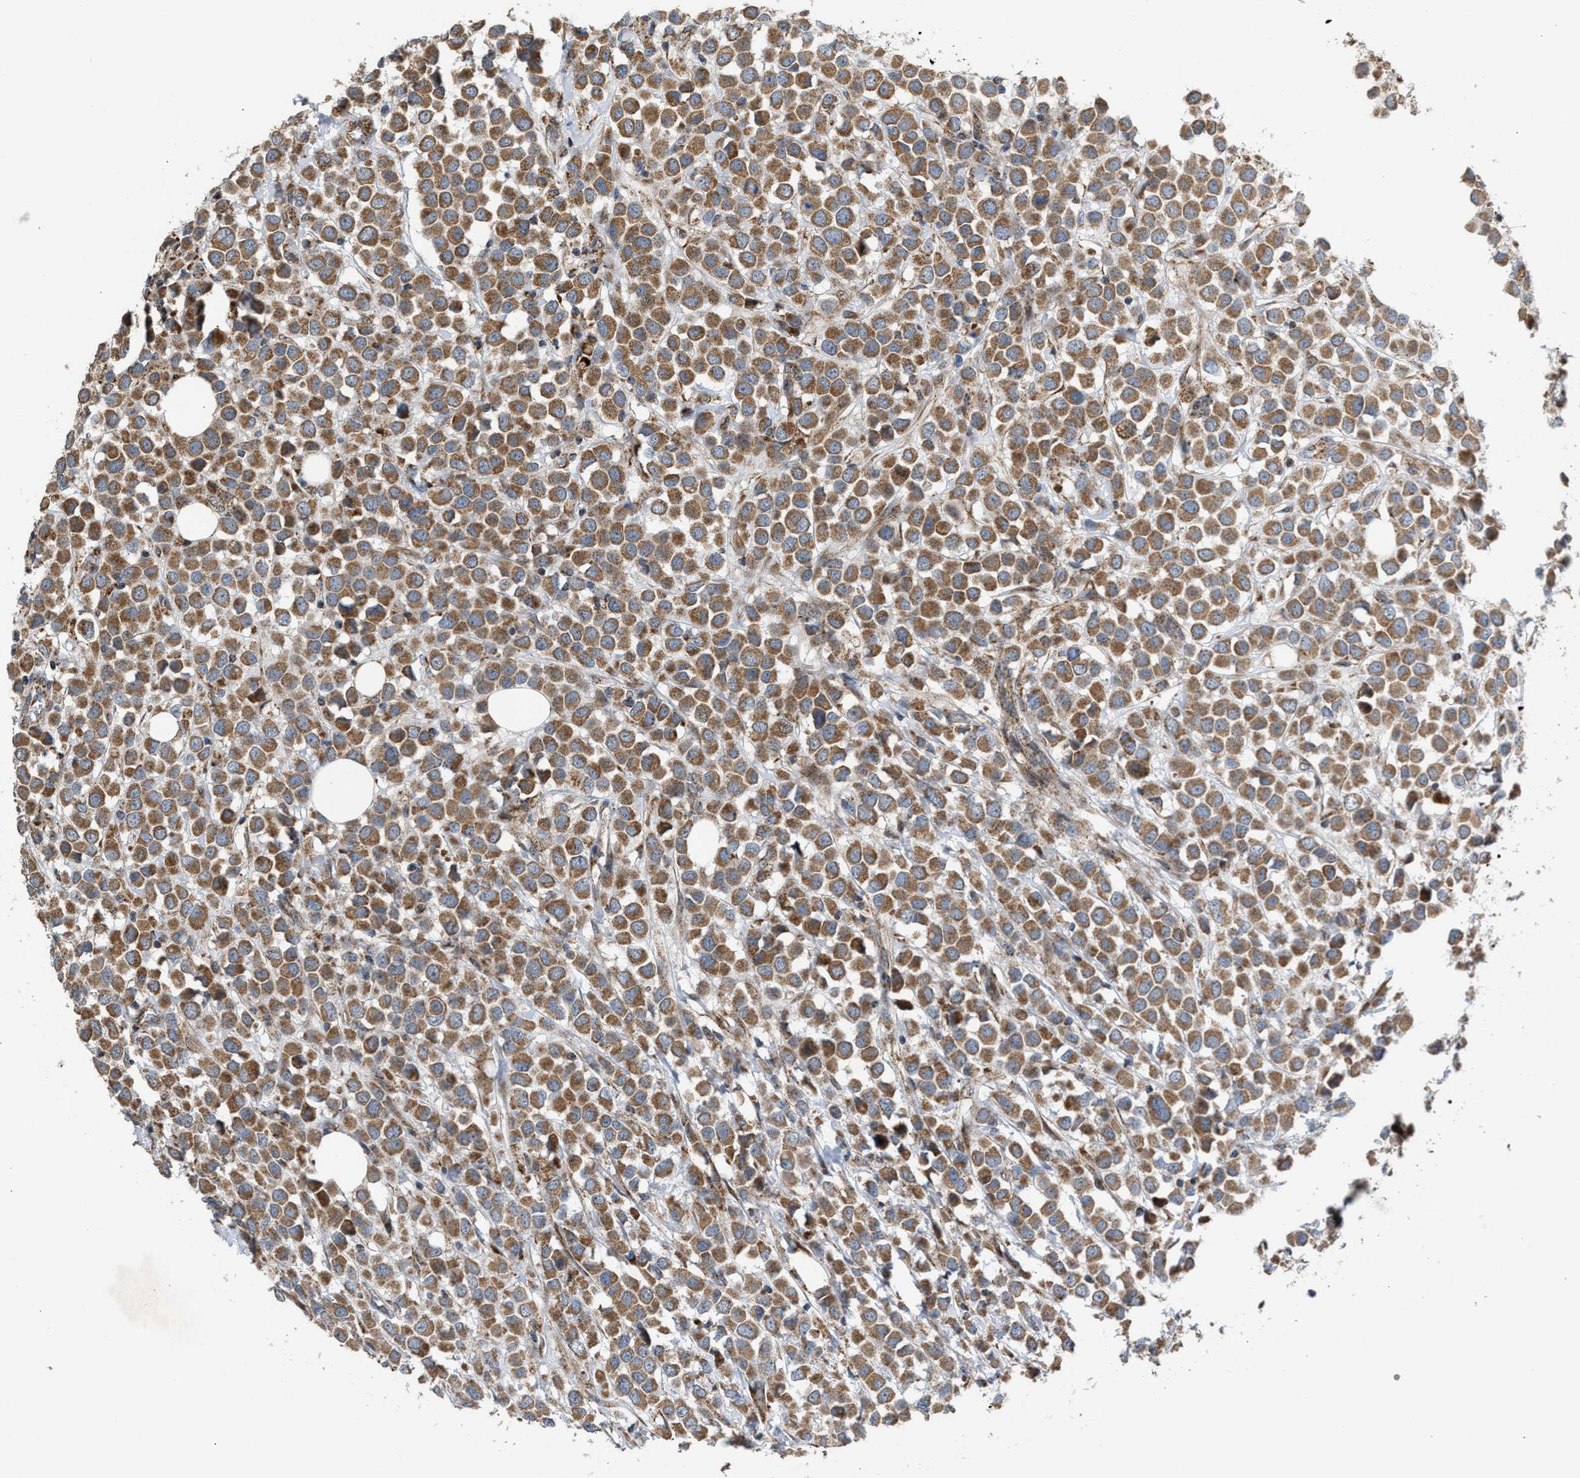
{"staining": {"intensity": "moderate", "quantity": ">75%", "location": "cytoplasmic/membranous"}, "tissue": "breast cancer", "cell_type": "Tumor cells", "image_type": "cancer", "snomed": [{"axis": "morphology", "description": "Duct carcinoma"}, {"axis": "topography", "description": "Breast"}], "caption": "Tumor cells show medium levels of moderate cytoplasmic/membranous expression in about >75% of cells in human breast cancer (invasive ductal carcinoma).", "gene": "TACO1", "patient": {"sex": "female", "age": 61}}